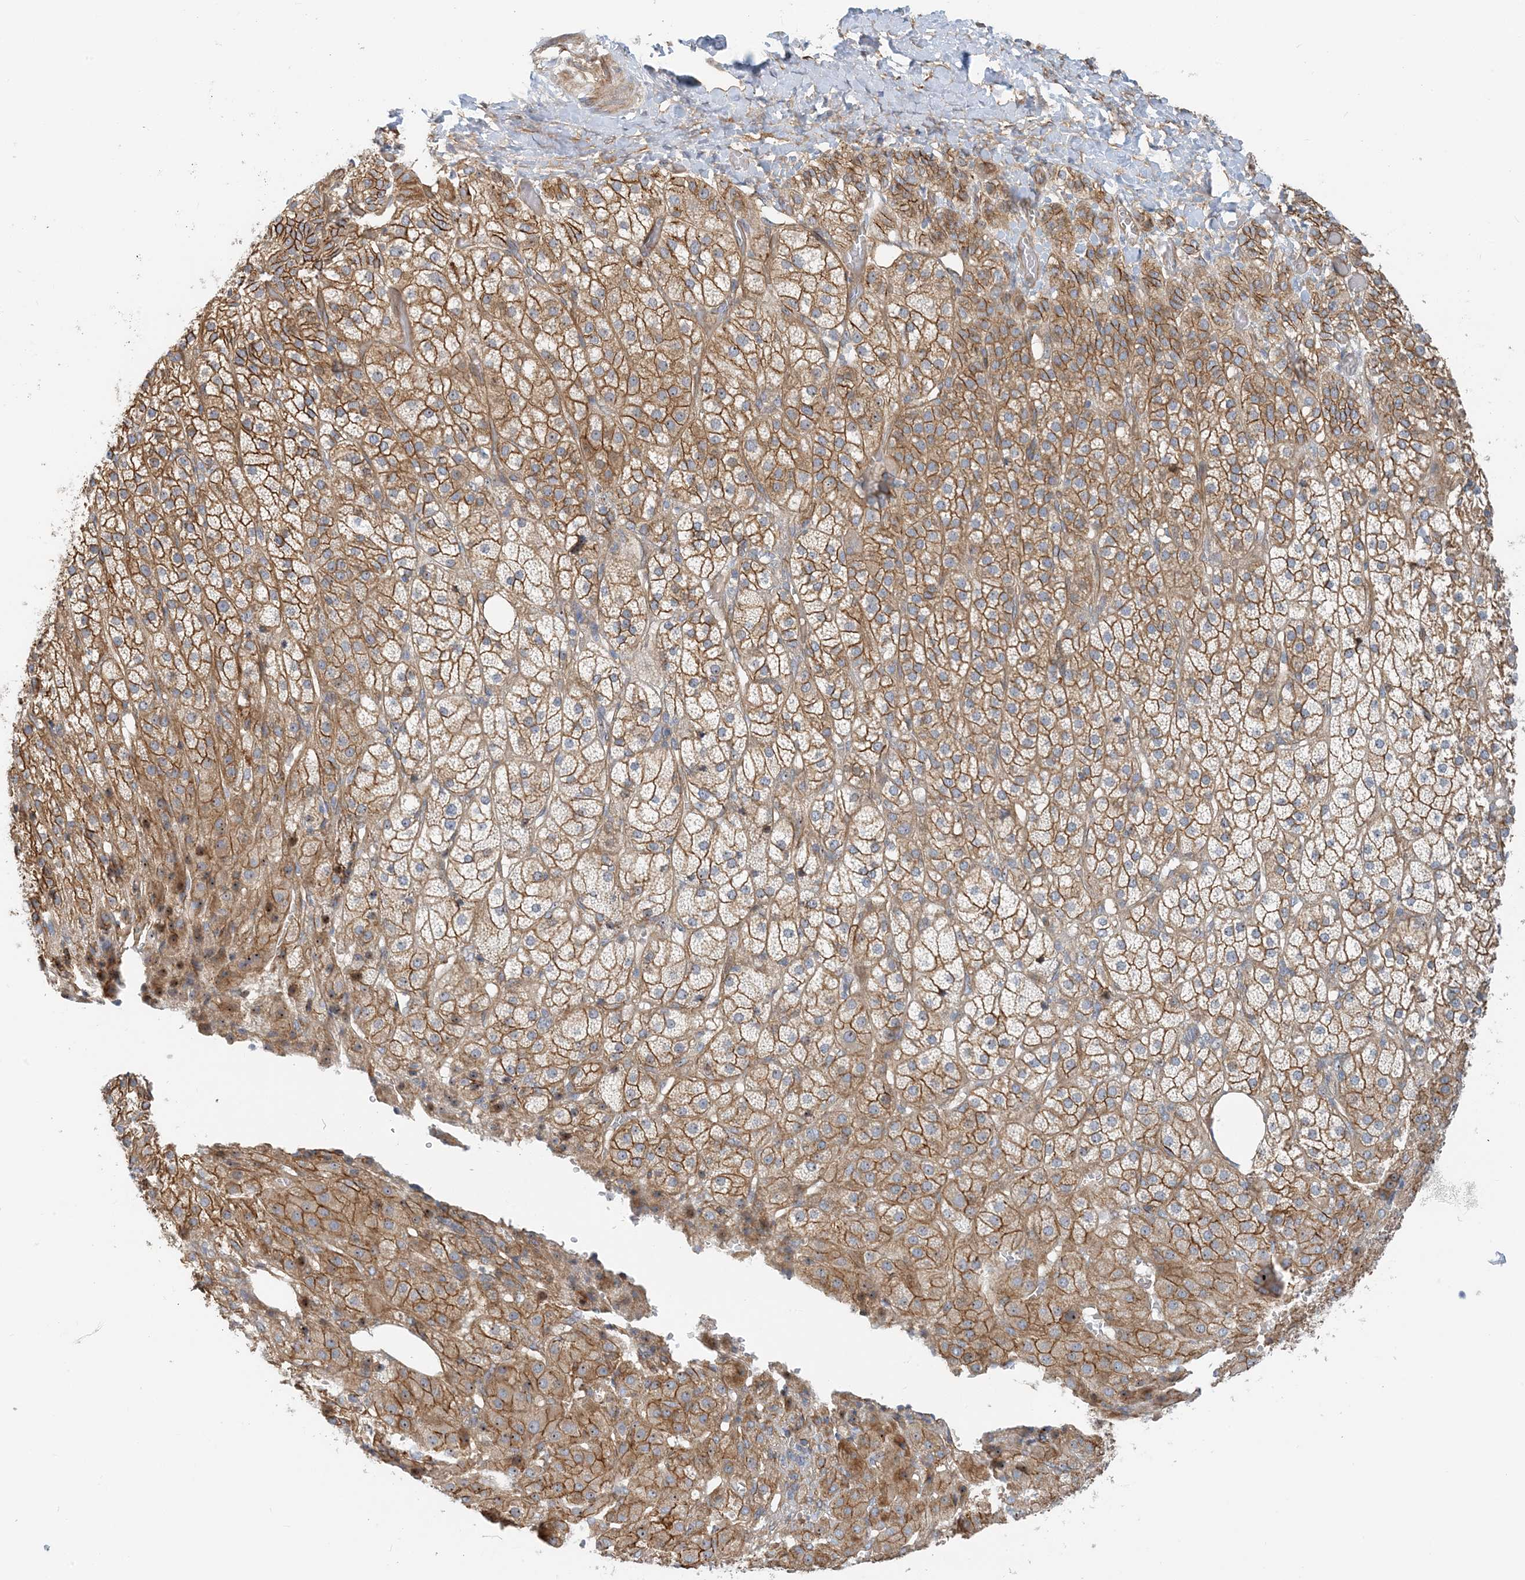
{"staining": {"intensity": "moderate", "quantity": "25%-75%", "location": "cytoplasmic/membranous"}, "tissue": "adrenal gland", "cell_type": "Glandular cells", "image_type": "normal", "snomed": [{"axis": "morphology", "description": "Normal tissue, NOS"}, {"axis": "topography", "description": "Adrenal gland"}], "caption": "Immunohistochemistry (IHC) (DAB) staining of normal human adrenal gland reveals moderate cytoplasmic/membranous protein staining in approximately 25%-75% of glandular cells. (Stains: DAB in brown, nuclei in blue, Microscopy: brightfield microscopy at high magnification).", "gene": "MYL5", "patient": {"sex": "female", "age": 57}}